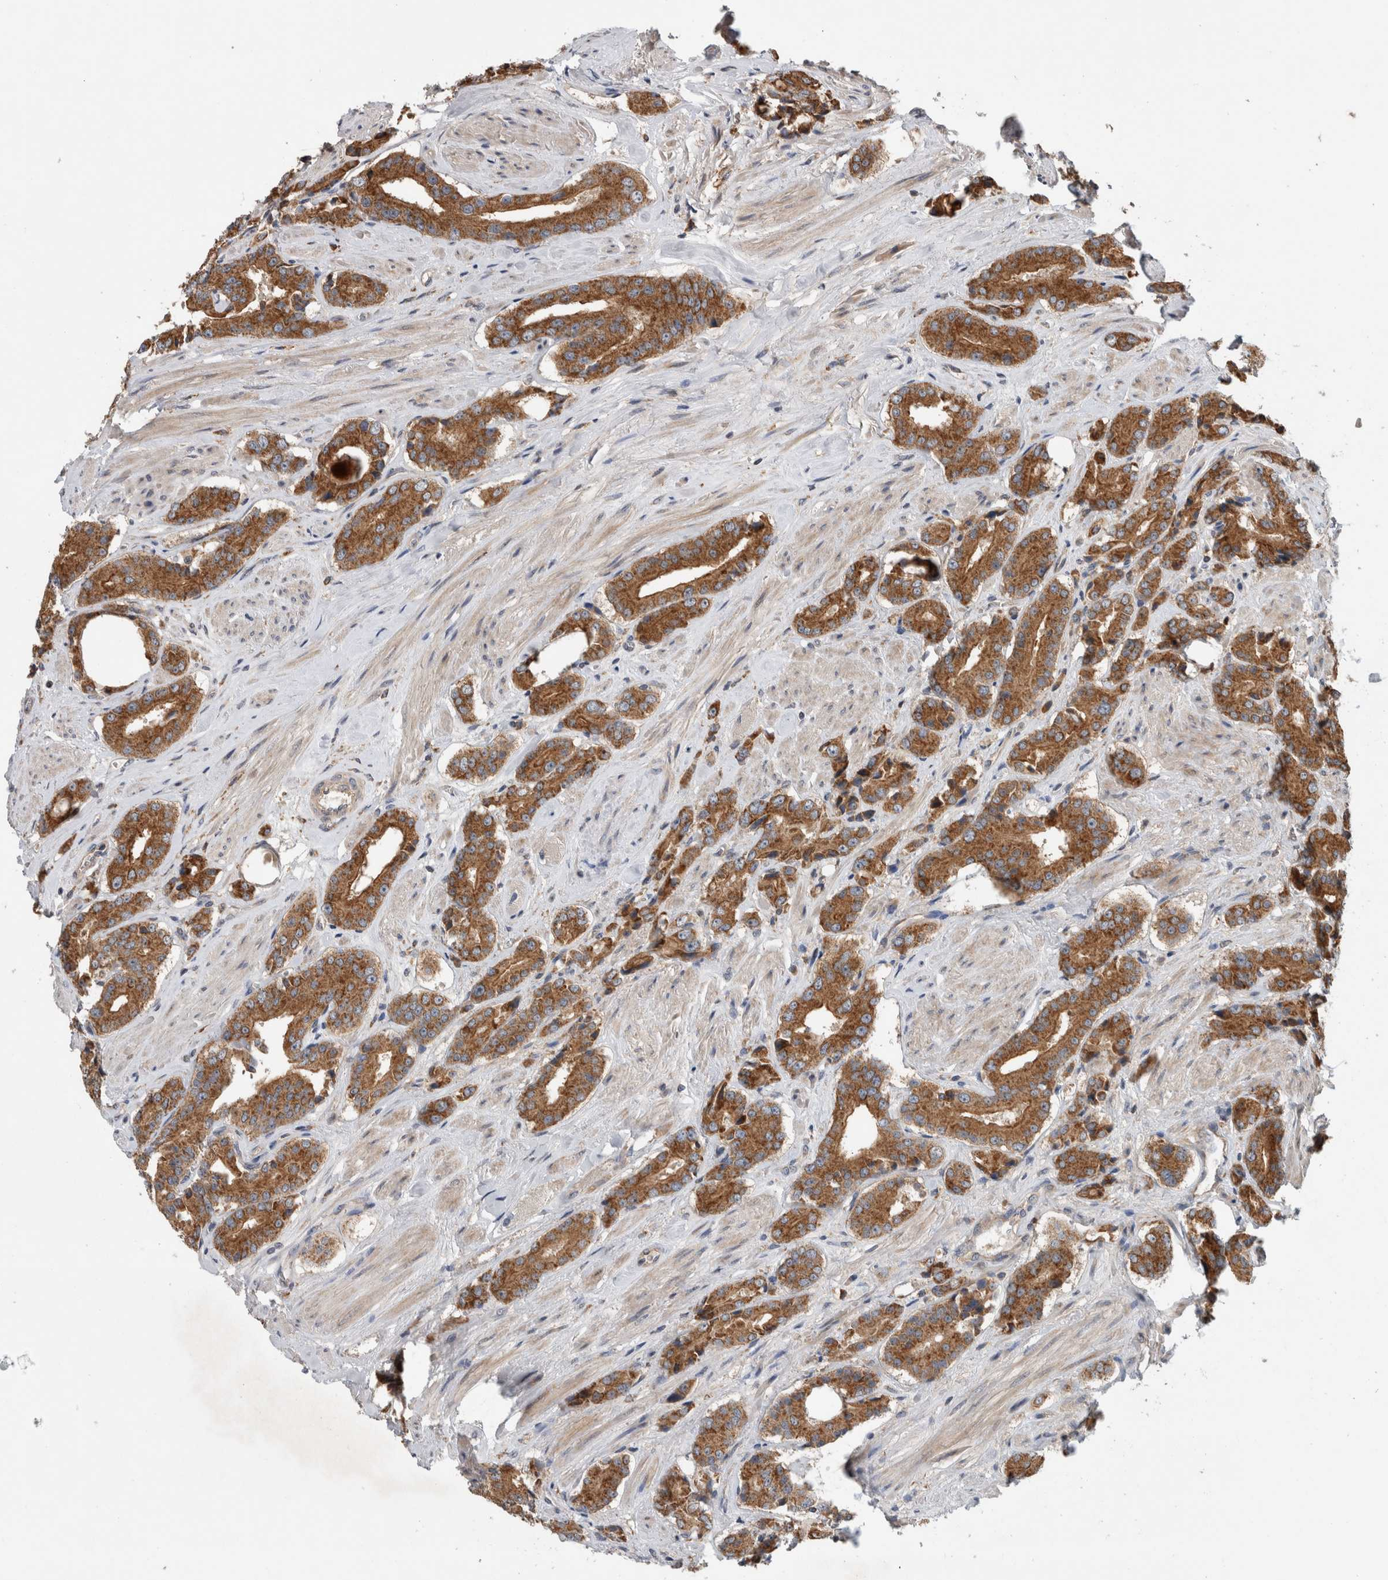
{"staining": {"intensity": "strong", "quantity": ">75%", "location": "cytoplasmic/membranous"}, "tissue": "prostate cancer", "cell_type": "Tumor cells", "image_type": "cancer", "snomed": [{"axis": "morphology", "description": "Adenocarcinoma, High grade"}, {"axis": "topography", "description": "Prostate"}], "caption": "Immunohistochemical staining of human prostate high-grade adenocarcinoma exhibits high levels of strong cytoplasmic/membranous positivity in about >75% of tumor cells.", "gene": "ADGRL3", "patient": {"sex": "male", "age": 71}}